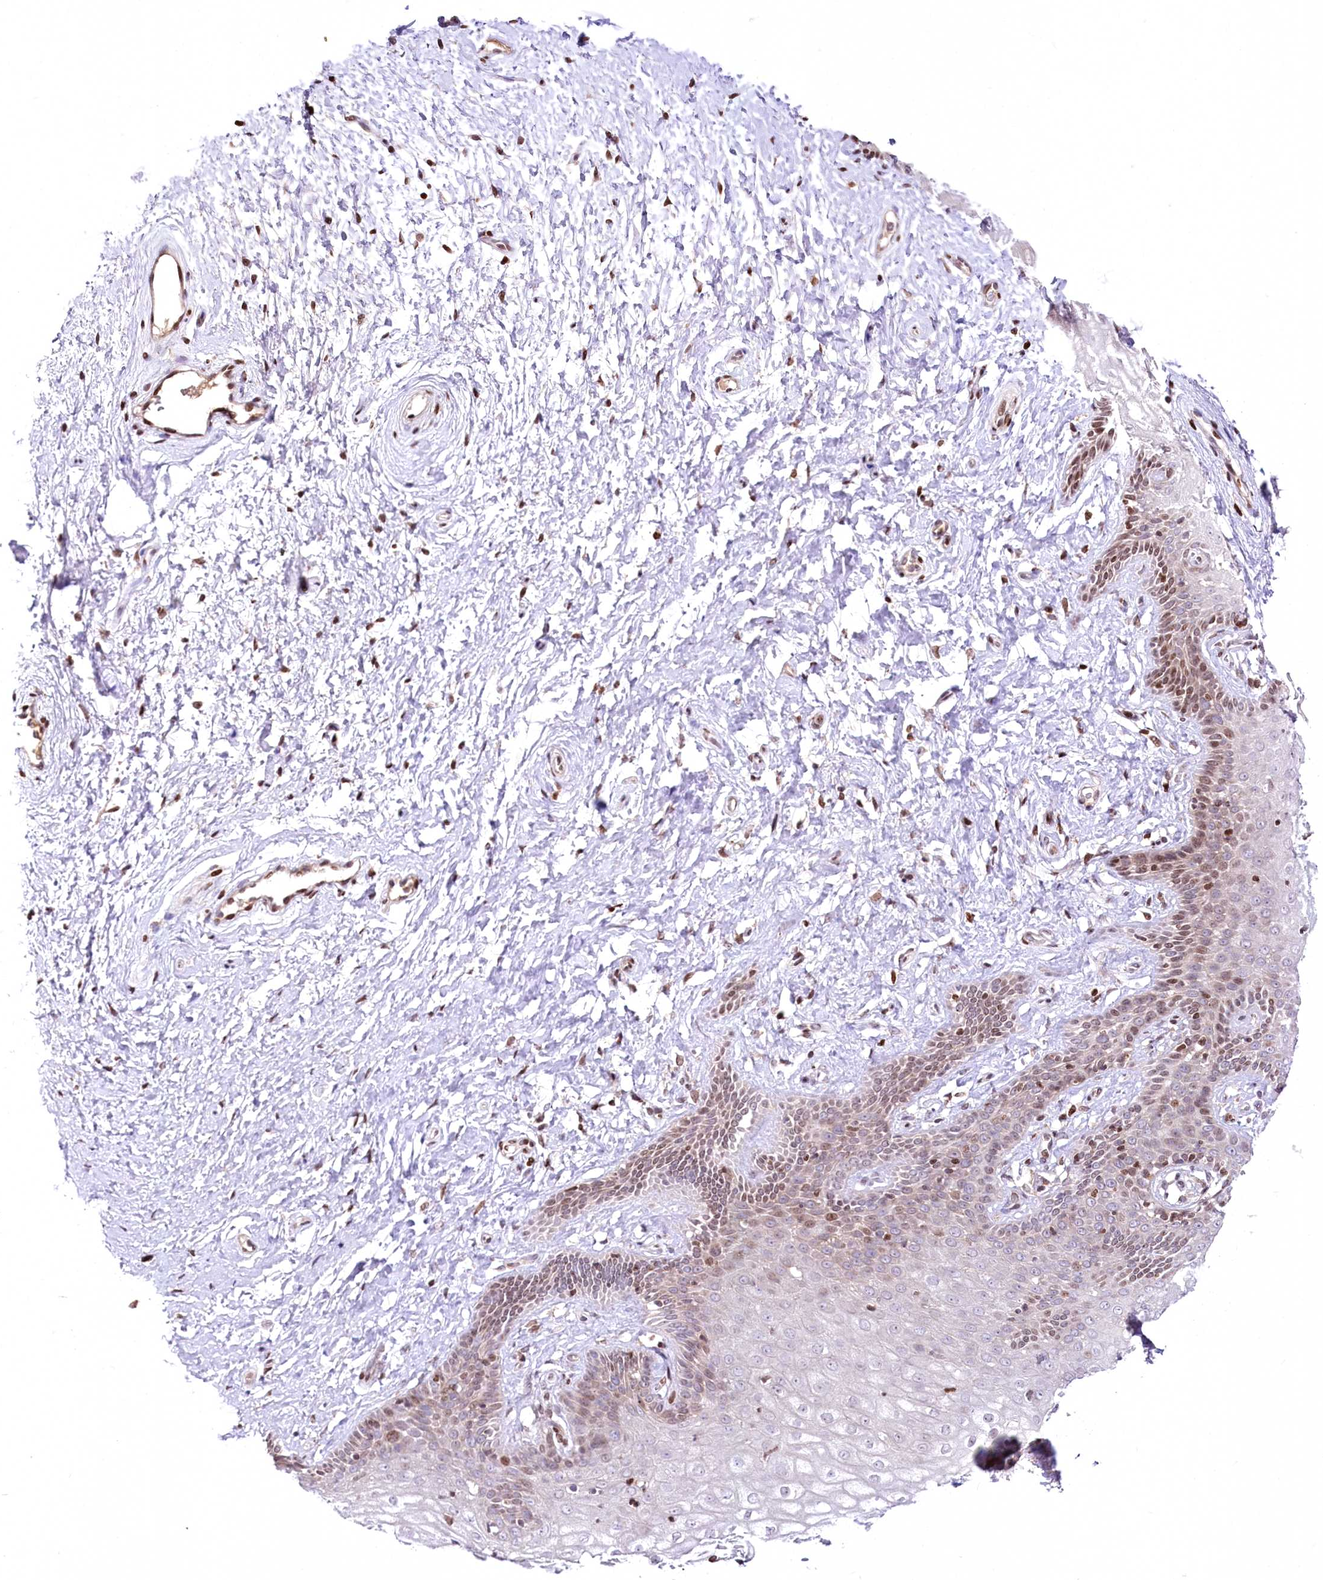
{"staining": {"intensity": "moderate", "quantity": "25%-75%", "location": "nuclear"}, "tissue": "vagina", "cell_type": "Squamous epithelial cells", "image_type": "normal", "snomed": [{"axis": "morphology", "description": "Normal tissue, NOS"}, {"axis": "topography", "description": "Vagina"}, {"axis": "topography", "description": "Cervix"}], "caption": "Normal vagina shows moderate nuclear staining in approximately 25%-75% of squamous epithelial cells Using DAB (brown) and hematoxylin (blue) stains, captured at high magnification using brightfield microscopy..", "gene": "ZFYVE27", "patient": {"sex": "female", "age": 40}}